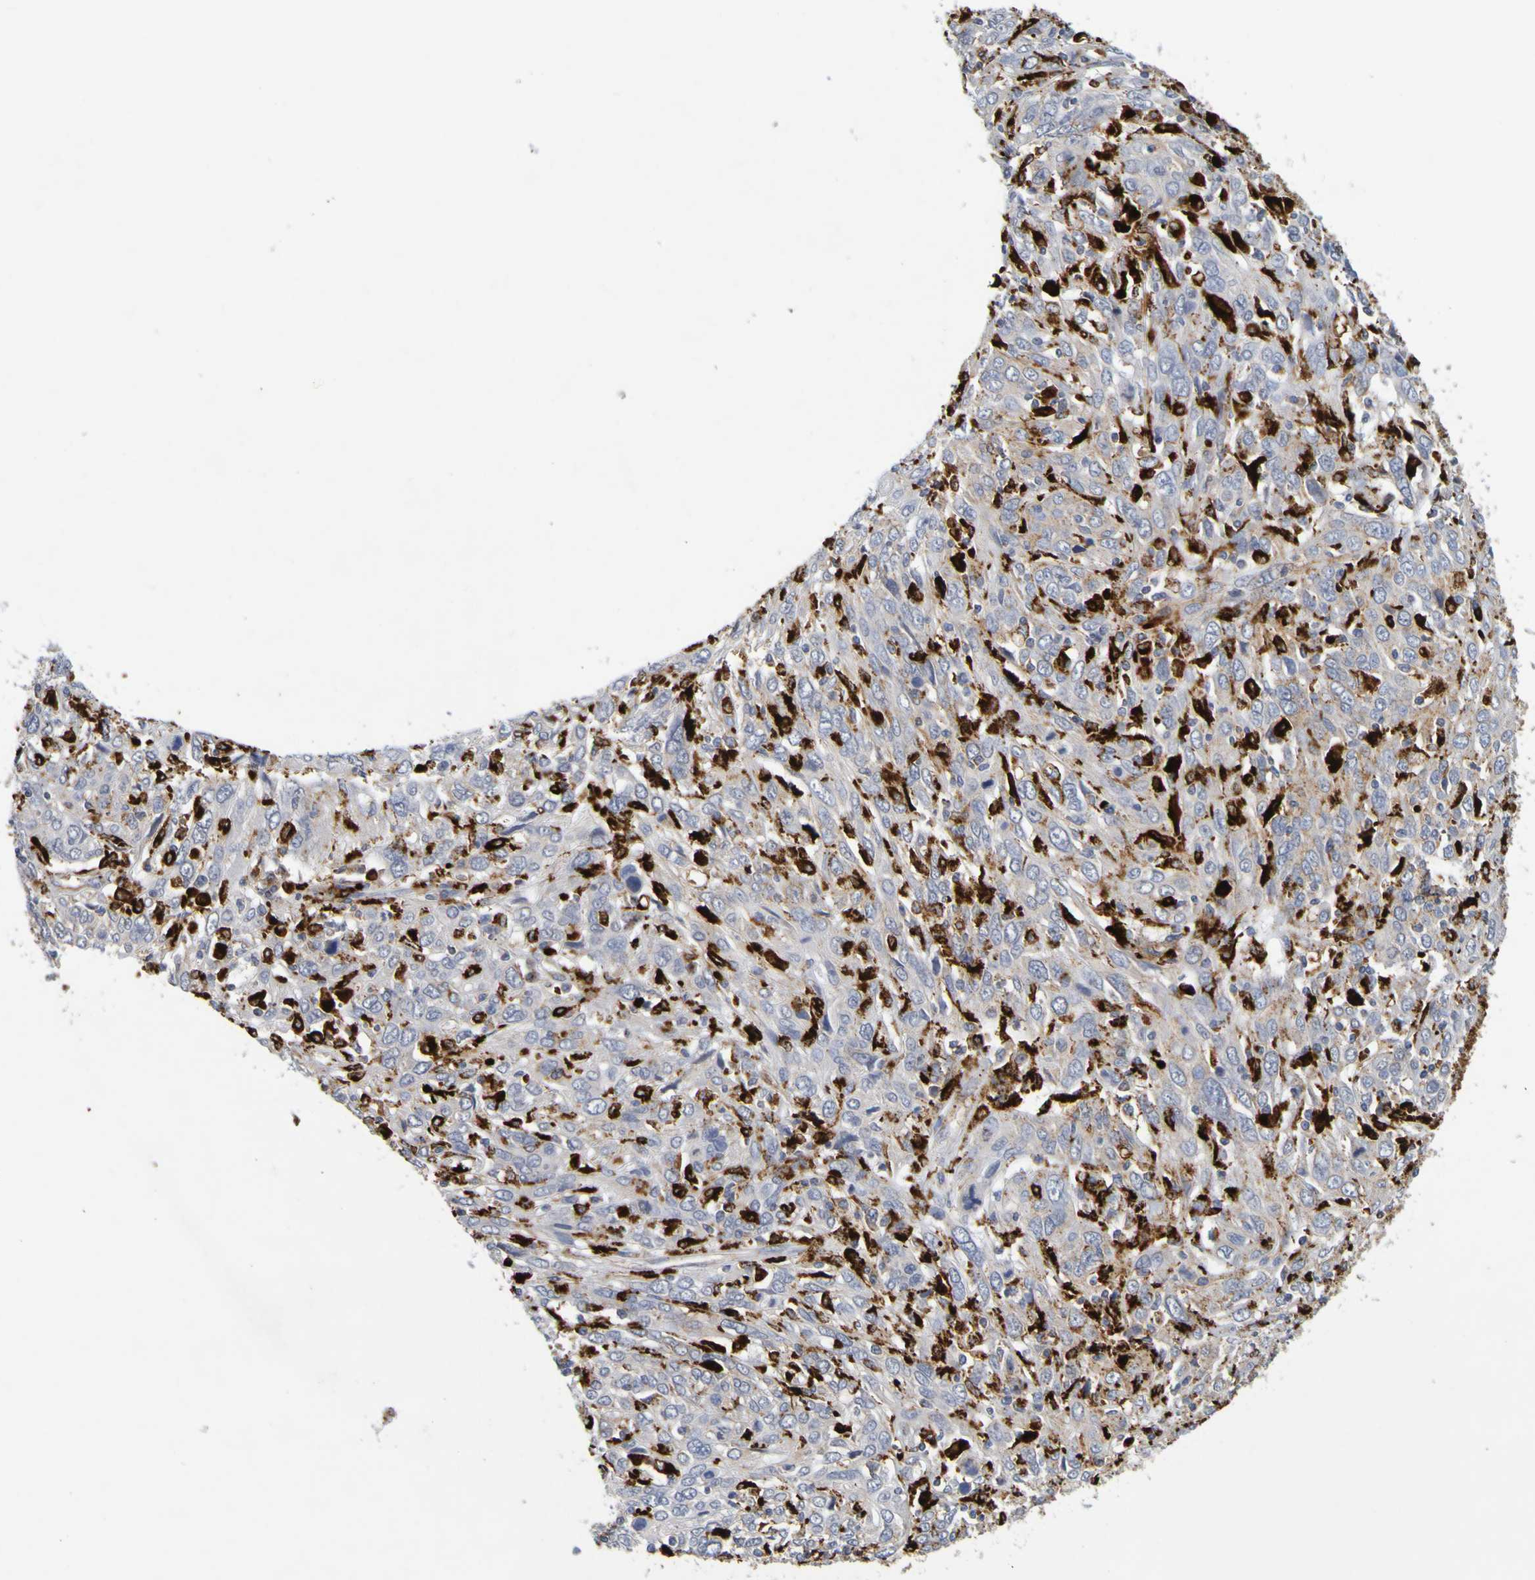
{"staining": {"intensity": "negative", "quantity": "none", "location": "none"}, "tissue": "cervical cancer", "cell_type": "Tumor cells", "image_type": "cancer", "snomed": [{"axis": "morphology", "description": "Squamous cell carcinoma, NOS"}, {"axis": "topography", "description": "Cervix"}], "caption": "Squamous cell carcinoma (cervical) was stained to show a protein in brown. There is no significant staining in tumor cells.", "gene": "TPH1", "patient": {"sex": "female", "age": 46}}